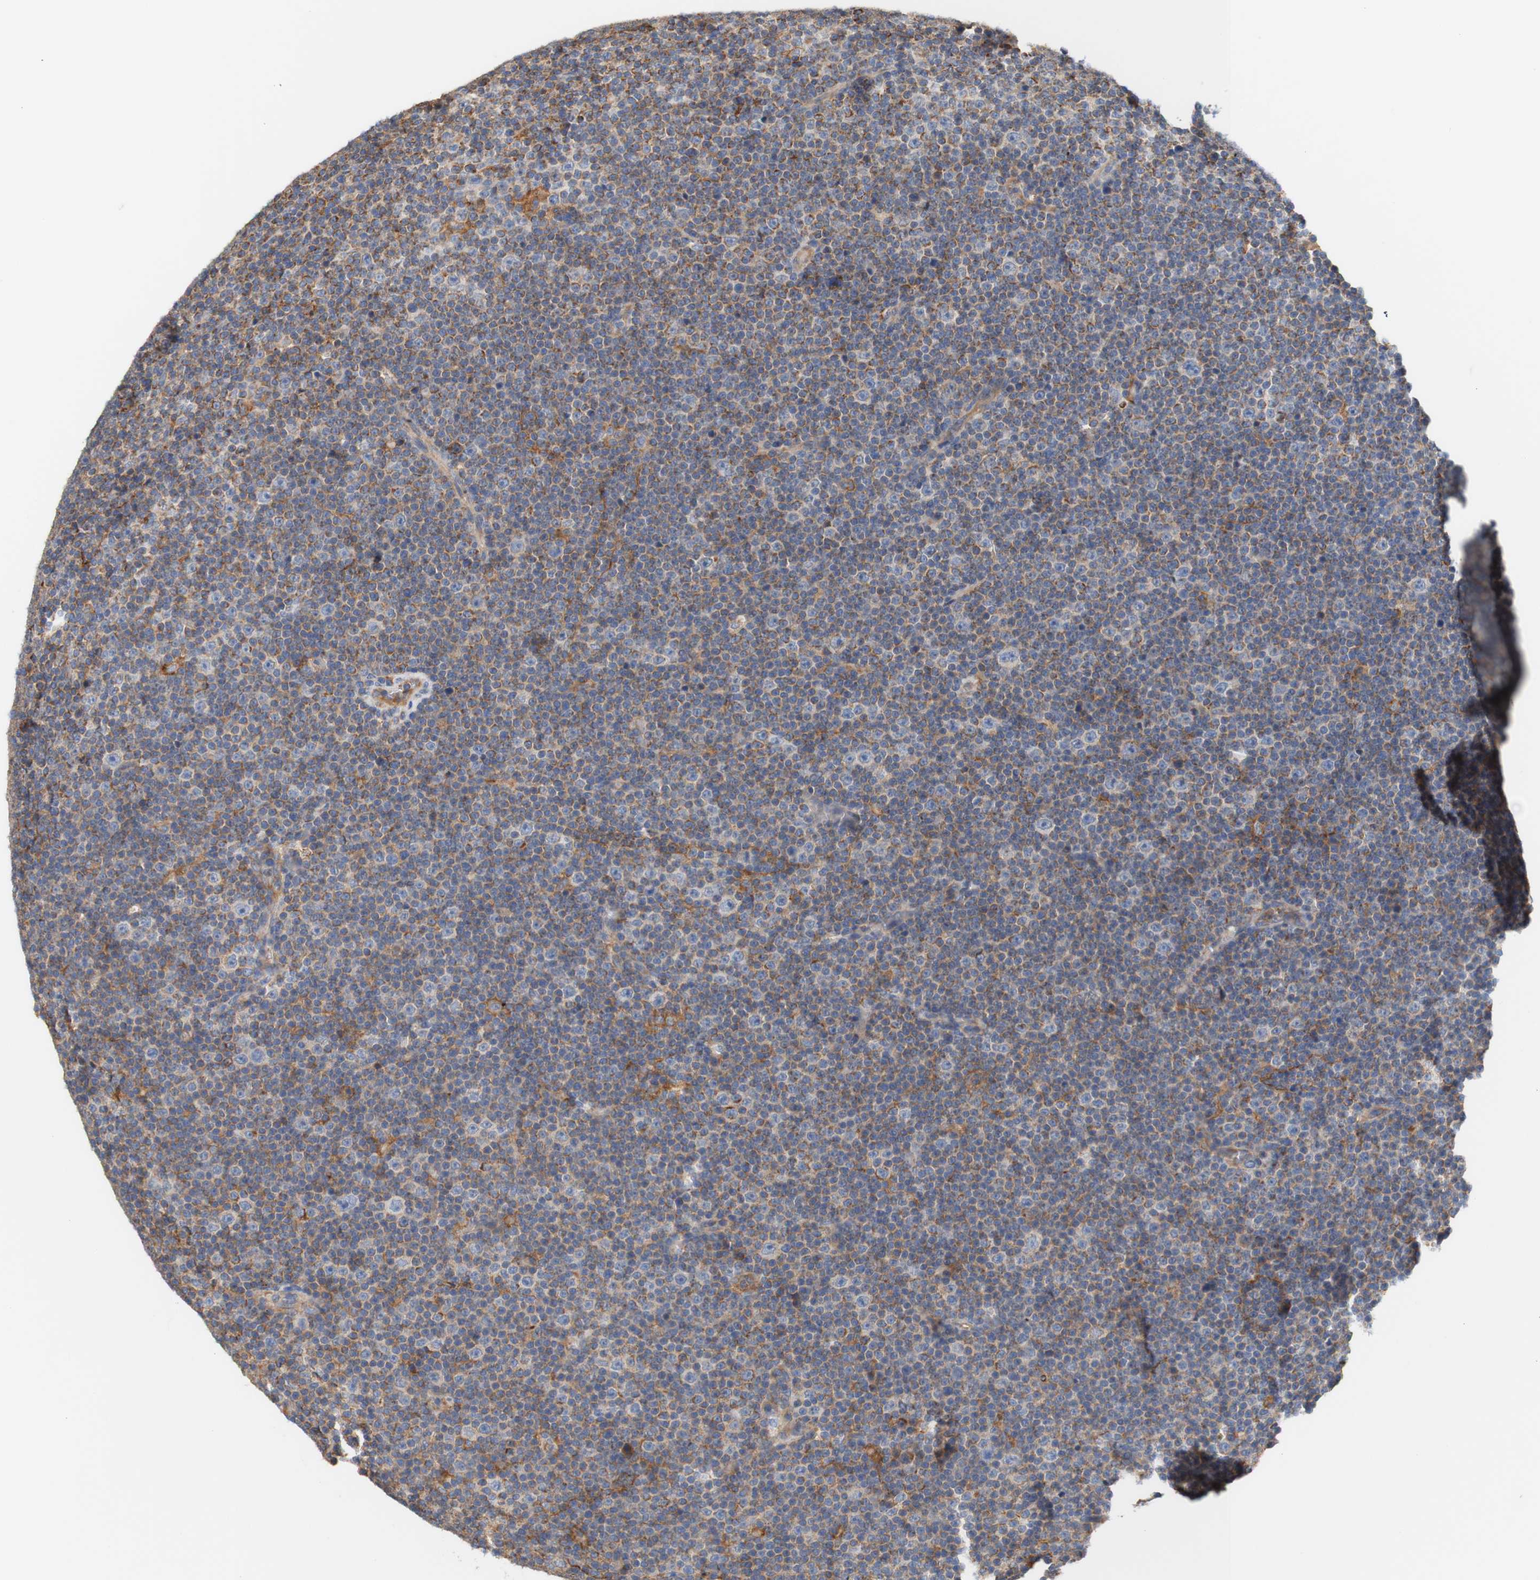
{"staining": {"intensity": "moderate", "quantity": "<25%", "location": "cytoplasmic/membranous"}, "tissue": "lymphoma", "cell_type": "Tumor cells", "image_type": "cancer", "snomed": [{"axis": "morphology", "description": "Malignant lymphoma, non-Hodgkin's type, Low grade"}, {"axis": "topography", "description": "Lymph node"}], "caption": "Lymphoma stained with a brown dye displays moderate cytoplasmic/membranous positive positivity in about <25% of tumor cells.", "gene": "PCDH7", "patient": {"sex": "female", "age": 67}}